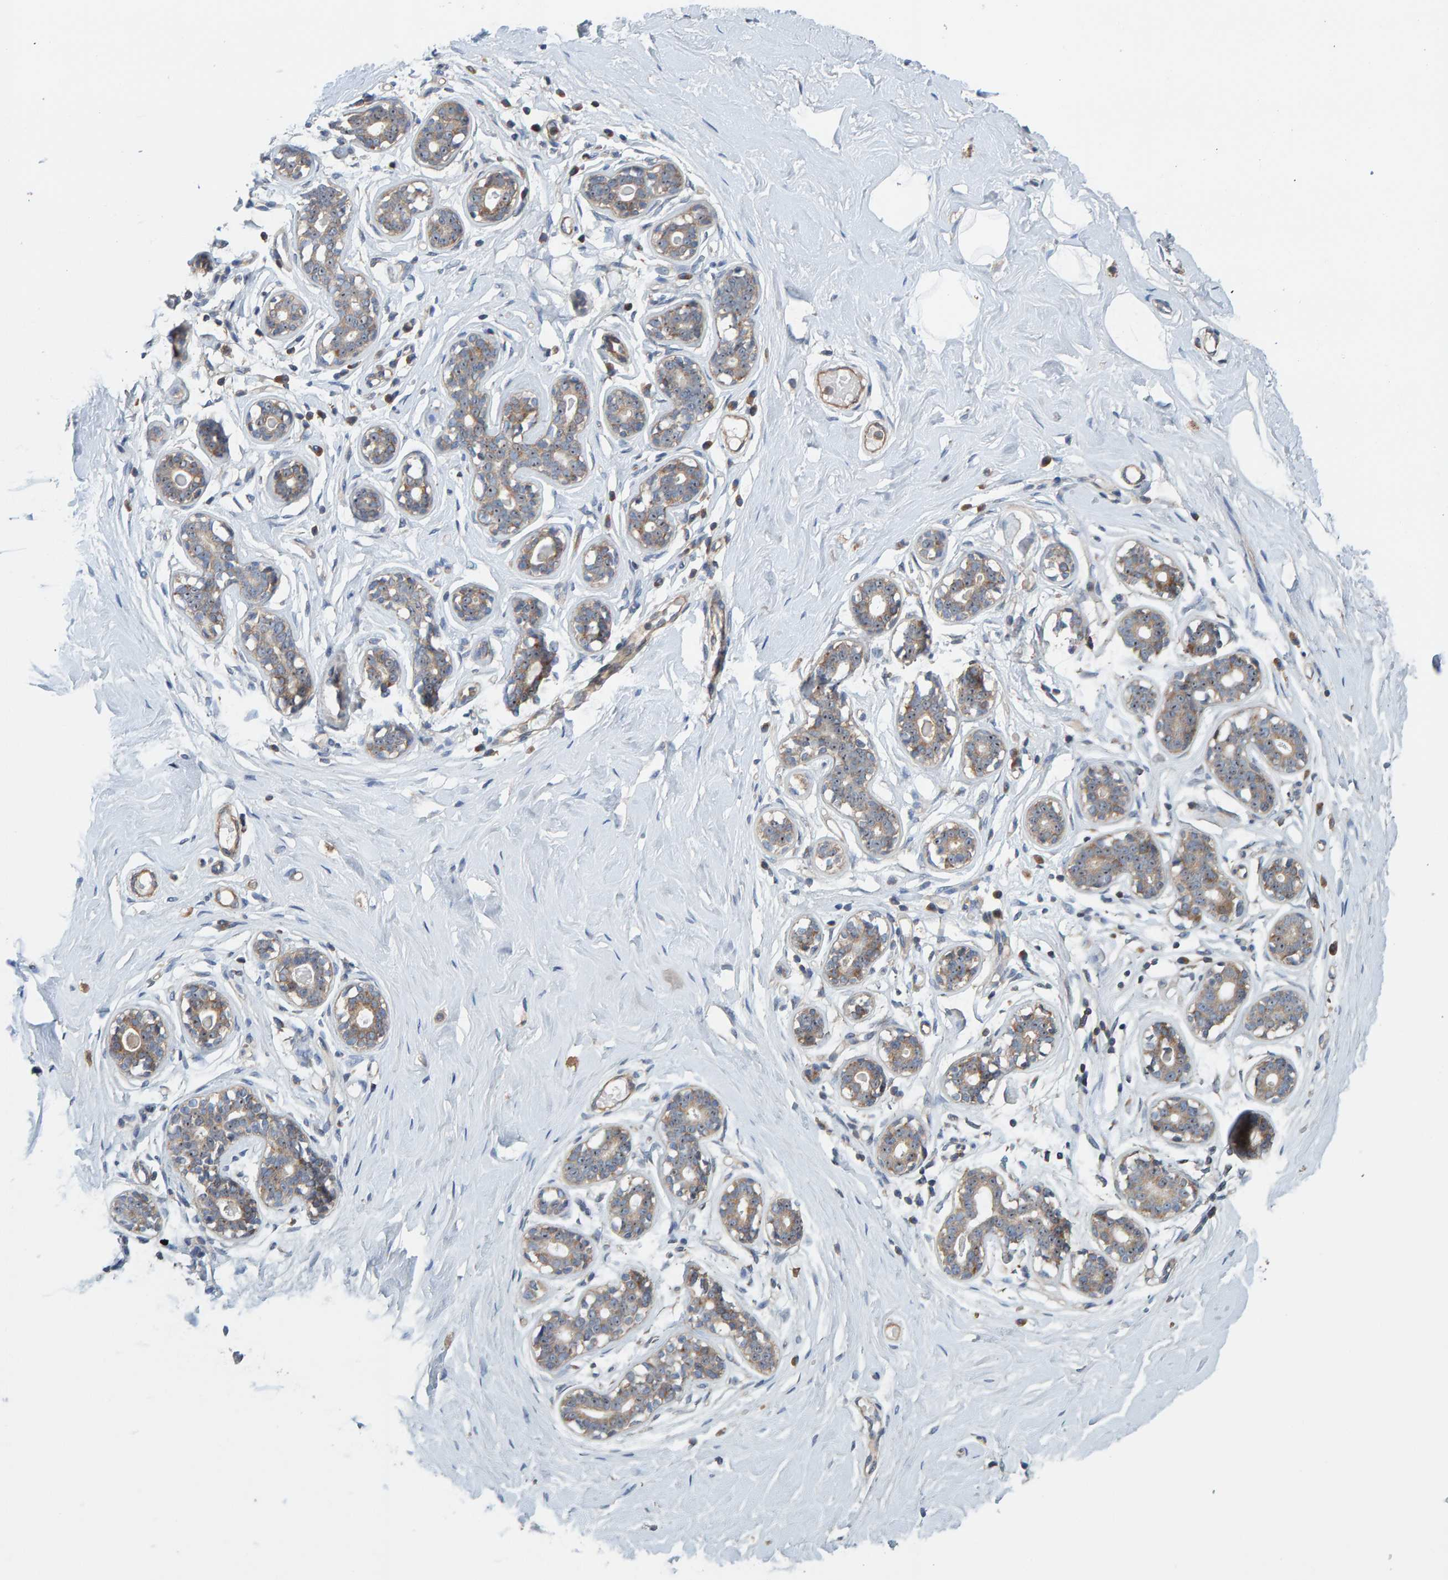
{"staining": {"intensity": "negative", "quantity": "none", "location": "none"}, "tissue": "breast", "cell_type": "Adipocytes", "image_type": "normal", "snomed": [{"axis": "morphology", "description": "Normal tissue, NOS"}, {"axis": "topography", "description": "Breast"}], "caption": "DAB (3,3'-diaminobenzidine) immunohistochemical staining of unremarkable human breast displays no significant staining in adipocytes.", "gene": "CCM2", "patient": {"sex": "female", "age": 23}}